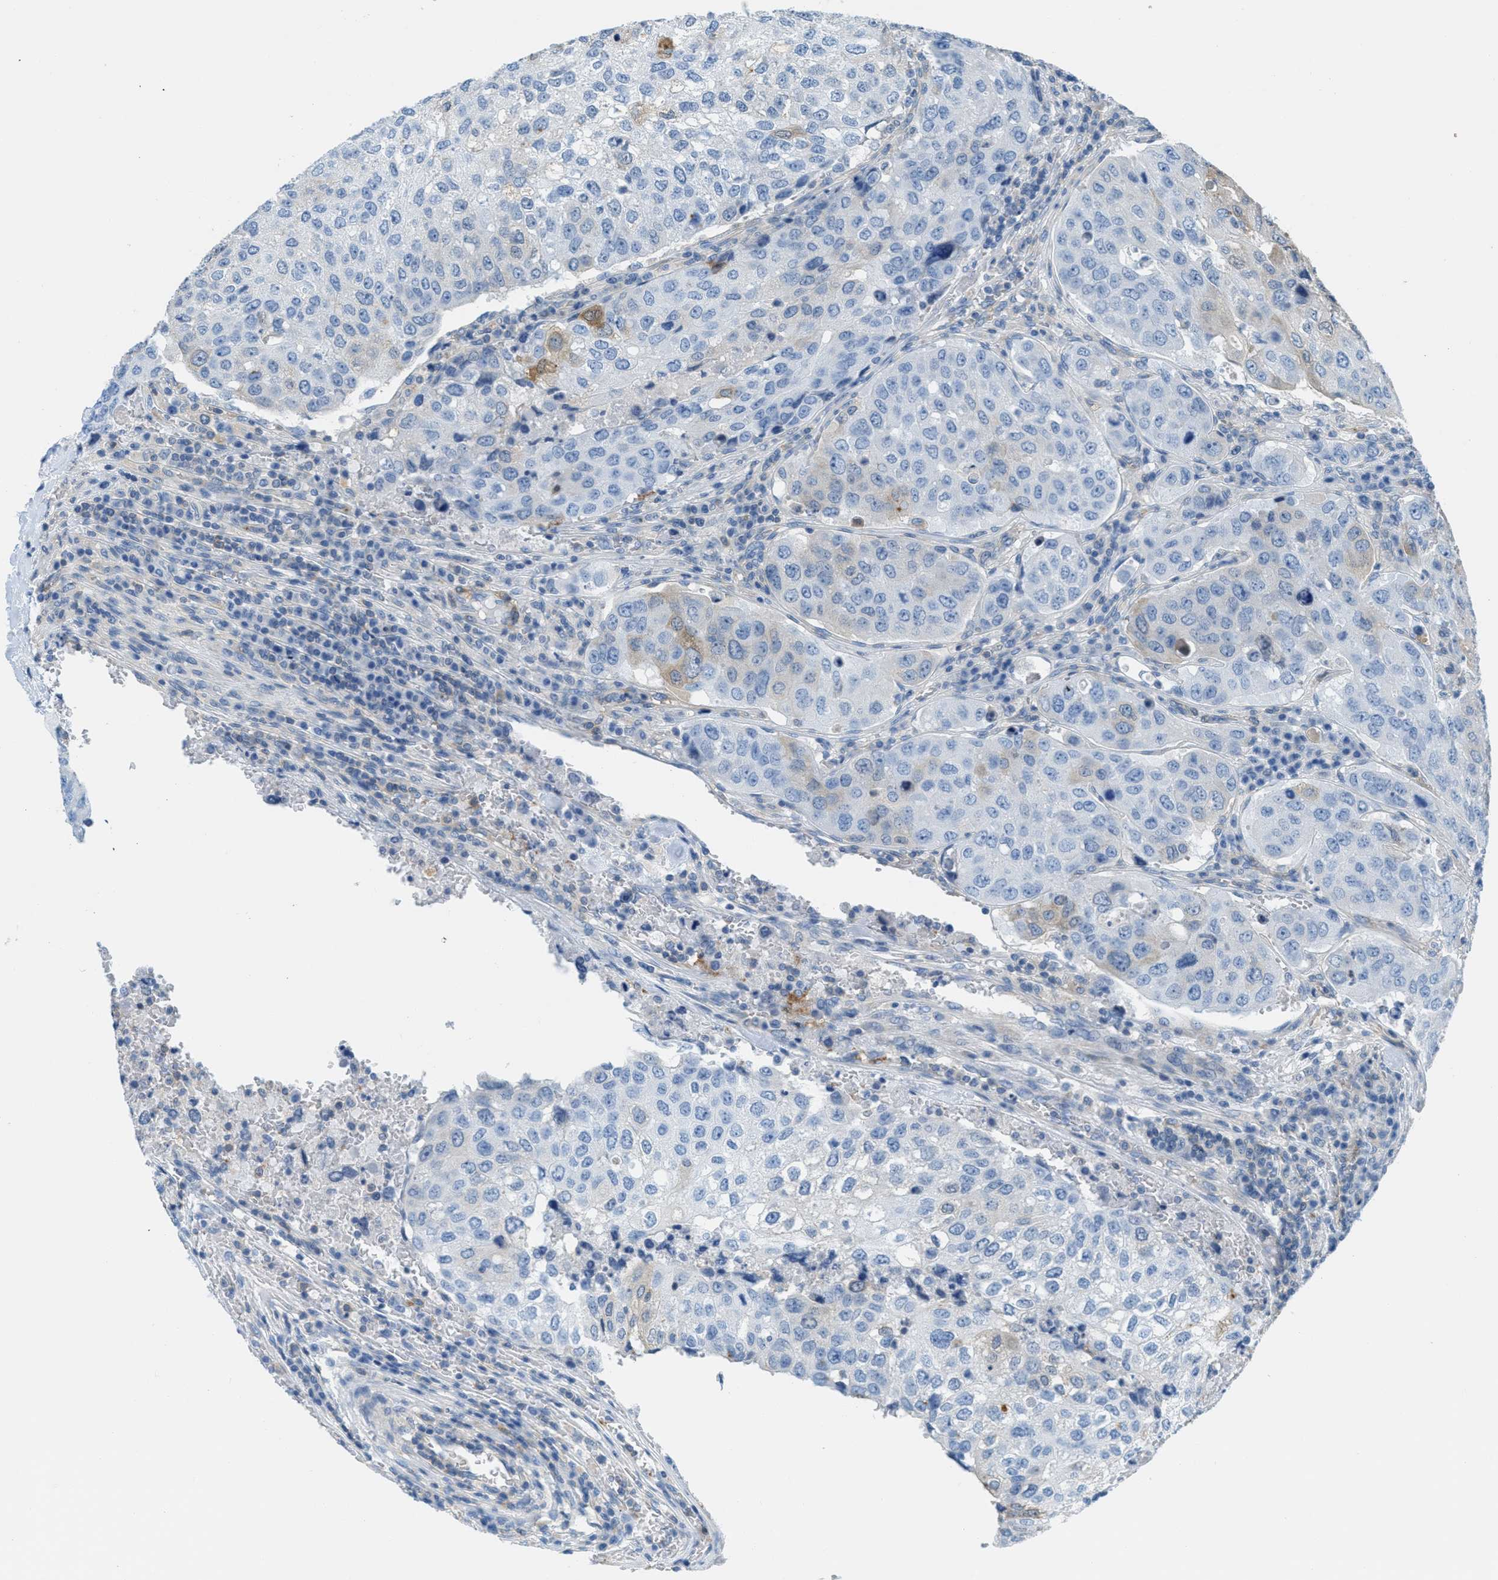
{"staining": {"intensity": "weak", "quantity": "<25%", "location": "cytoplasmic/membranous"}, "tissue": "urothelial cancer", "cell_type": "Tumor cells", "image_type": "cancer", "snomed": [{"axis": "morphology", "description": "Urothelial carcinoma, High grade"}, {"axis": "topography", "description": "Lymph node"}, {"axis": "topography", "description": "Urinary bladder"}], "caption": "Histopathology image shows no significant protein positivity in tumor cells of urothelial cancer.", "gene": "MAPRE2", "patient": {"sex": "male", "age": 51}}